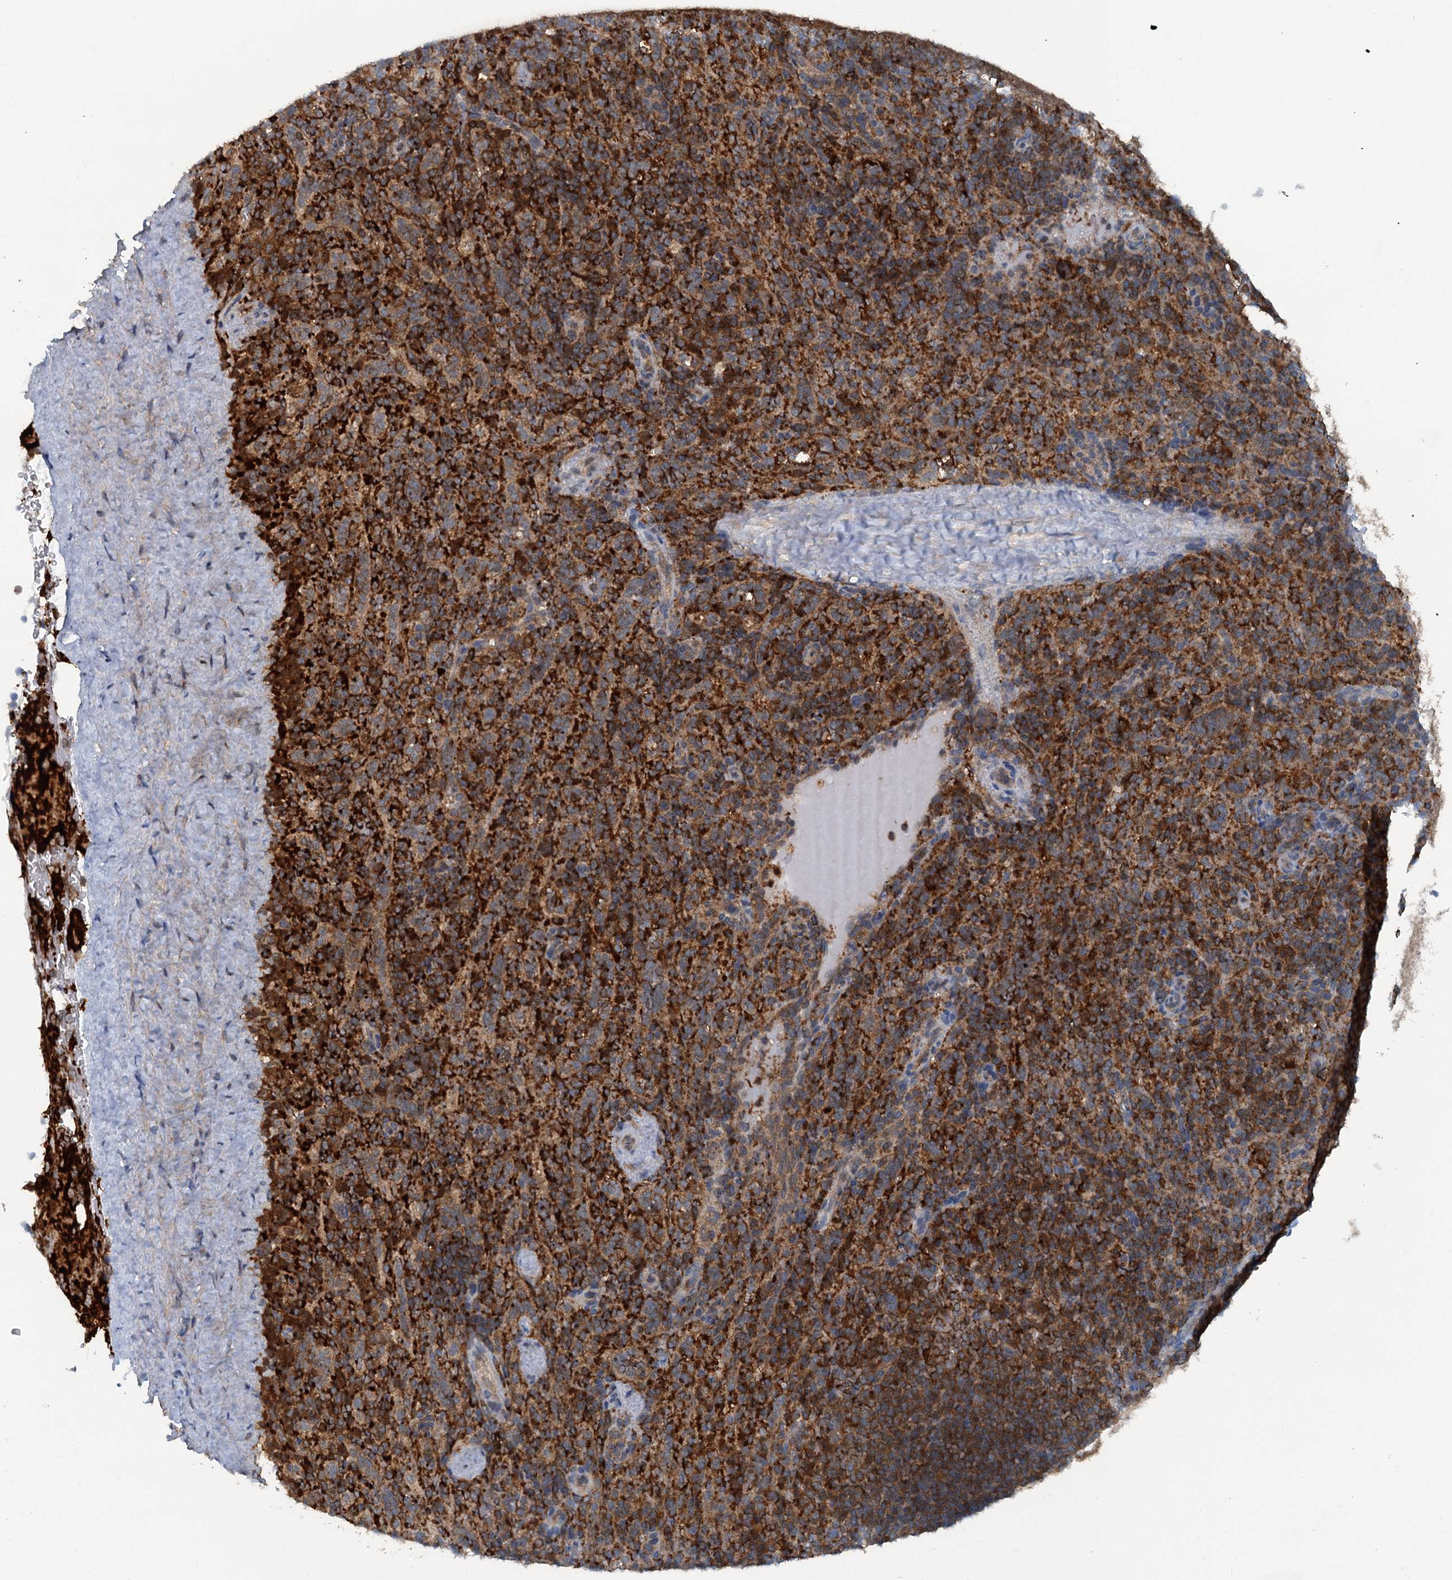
{"staining": {"intensity": "strong", "quantity": ">75%", "location": "cytoplasmic/membranous"}, "tissue": "spleen", "cell_type": "Cells in red pulp", "image_type": "normal", "snomed": [{"axis": "morphology", "description": "Normal tissue, NOS"}, {"axis": "topography", "description": "Spleen"}], "caption": "This is a histology image of immunohistochemistry (IHC) staining of normal spleen, which shows strong staining in the cytoplasmic/membranous of cells in red pulp.", "gene": "GCLM", "patient": {"sex": "female", "age": 21}}